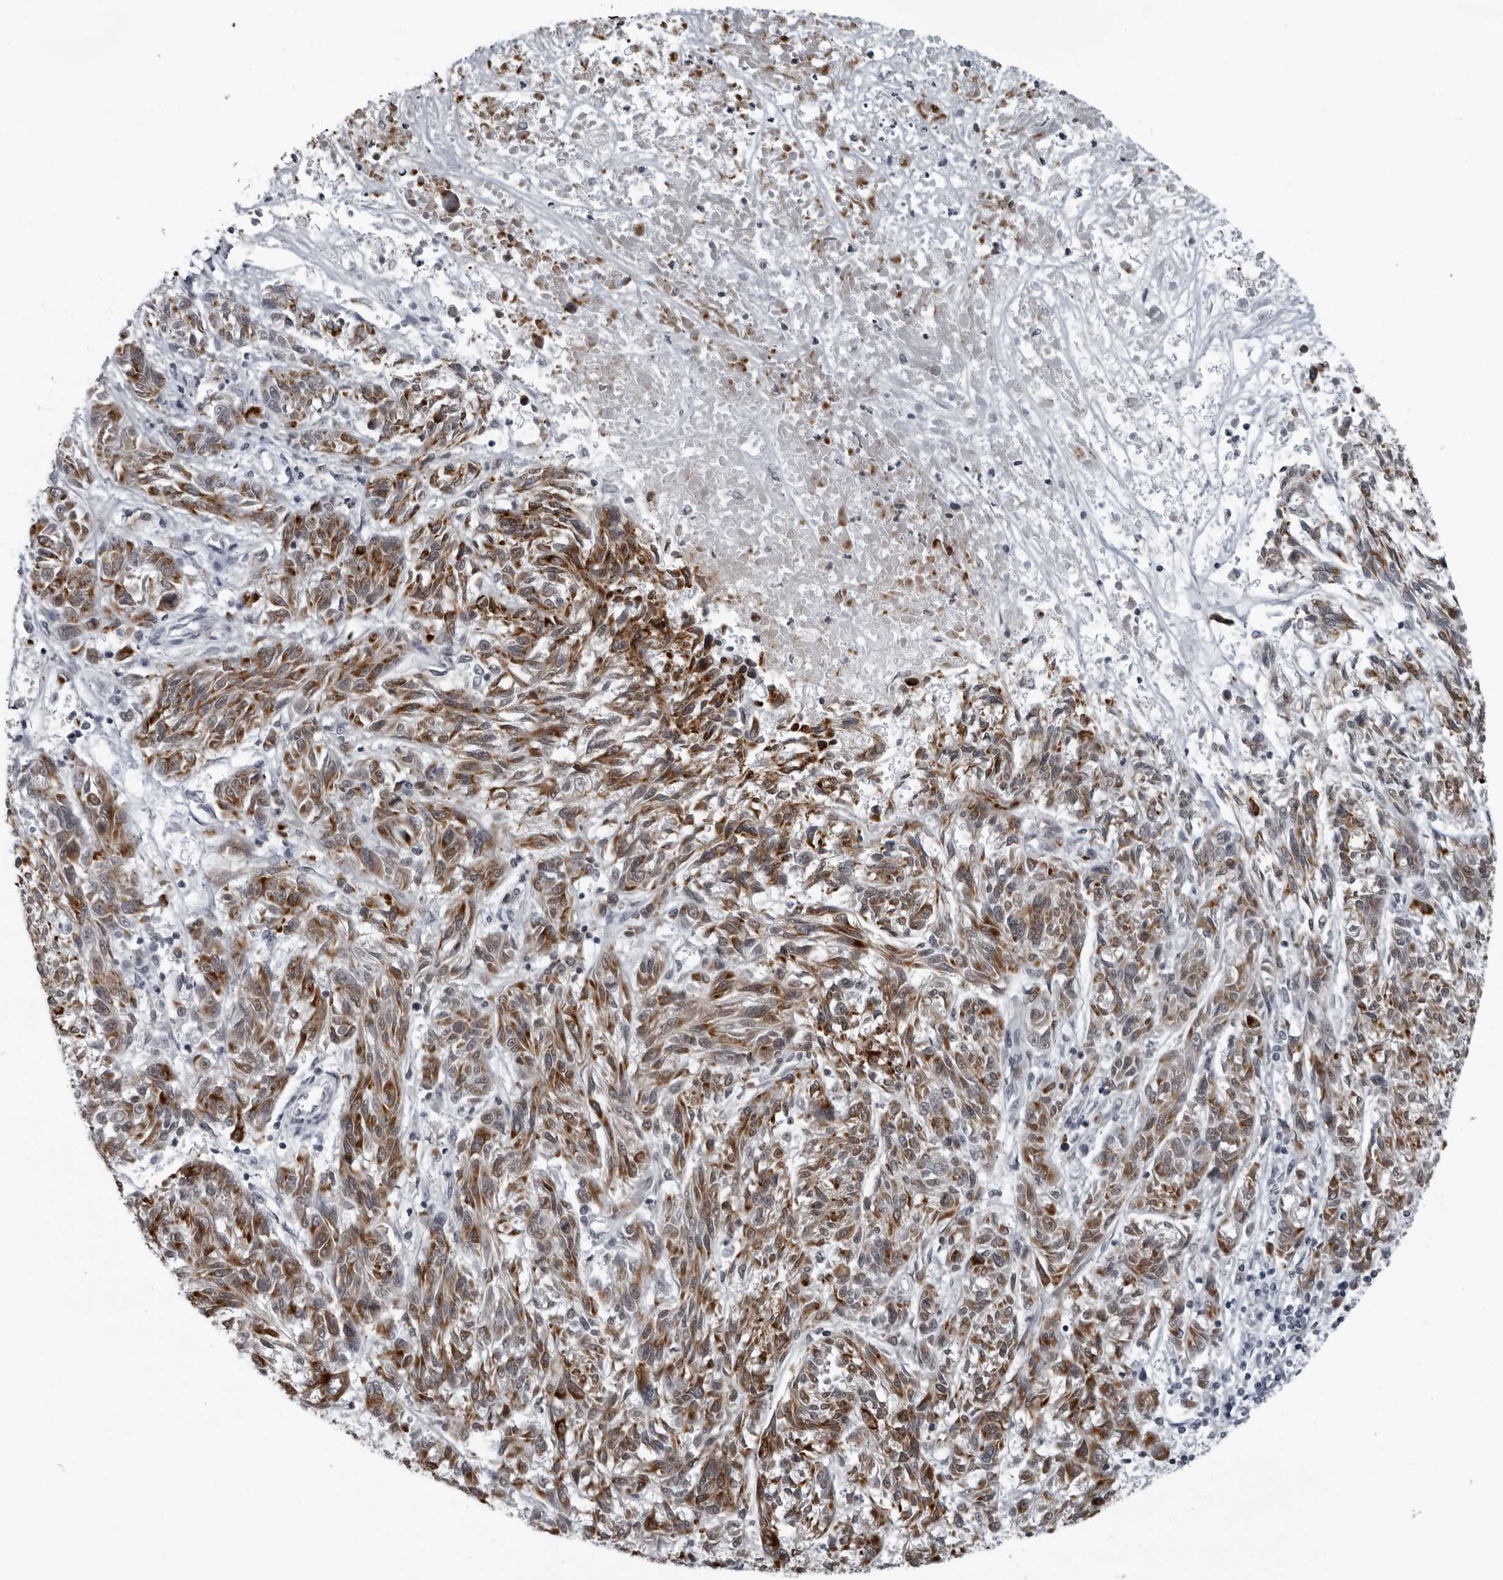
{"staining": {"intensity": "moderate", "quantity": ">75%", "location": "cytoplasmic/membranous"}, "tissue": "melanoma", "cell_type": "Tumor cells", "image_type": "cancer", "snomed": [{"axis": "morphology", "description": "Malignant melanoma, NOS"}, {"axis": "topography", "description": "Skin"}], "caption": "Human melanoma stained for a protein (brown) demonstrates moderate cytoplasmic/membranous positive expression in approximately >75% of tumor cells.", "gene": "RTCA", "patient": {"sex": "male", "age": 53}}